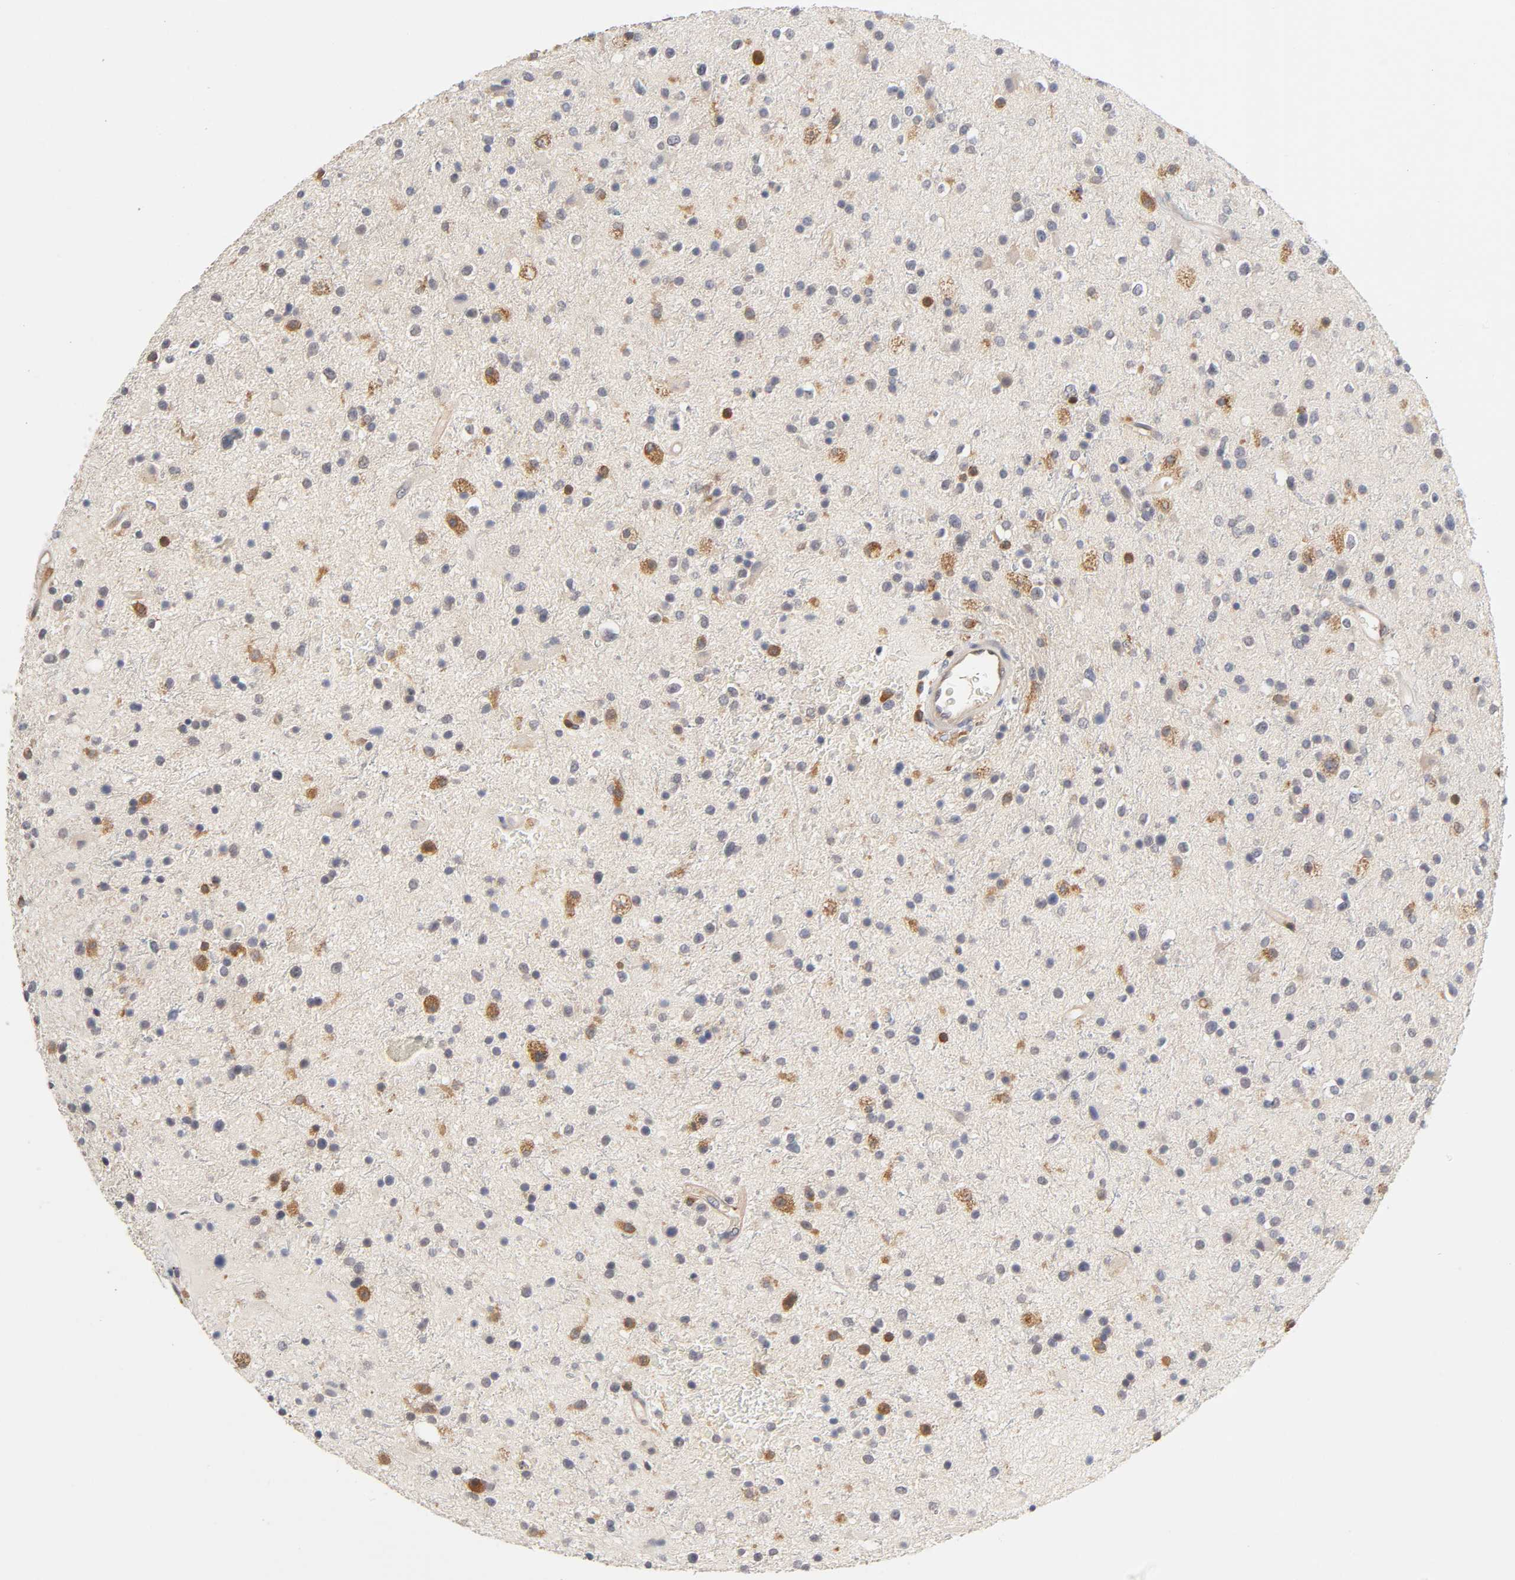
{"staining": {"intensity": "moderate", "quantity": "<25%", "location": "cytoplasmic/membranous"}, "tissue": "glioma", "cell_type": "Tumor cells", "image_type": "cancer", "snomed": [{"axis": "morphology", "description": "Glioma, malignant, High grade"}, {"axis": "topography", "description": "Brain"}], "caption": "Moderate cytoplasmic/membranous positivity for a protein is identified in approximately <25% of tumor cells of malignant high-grade glioma using IHC.", "gene": "ACTR2", "patient": {"sex": "male", "age": 33}}